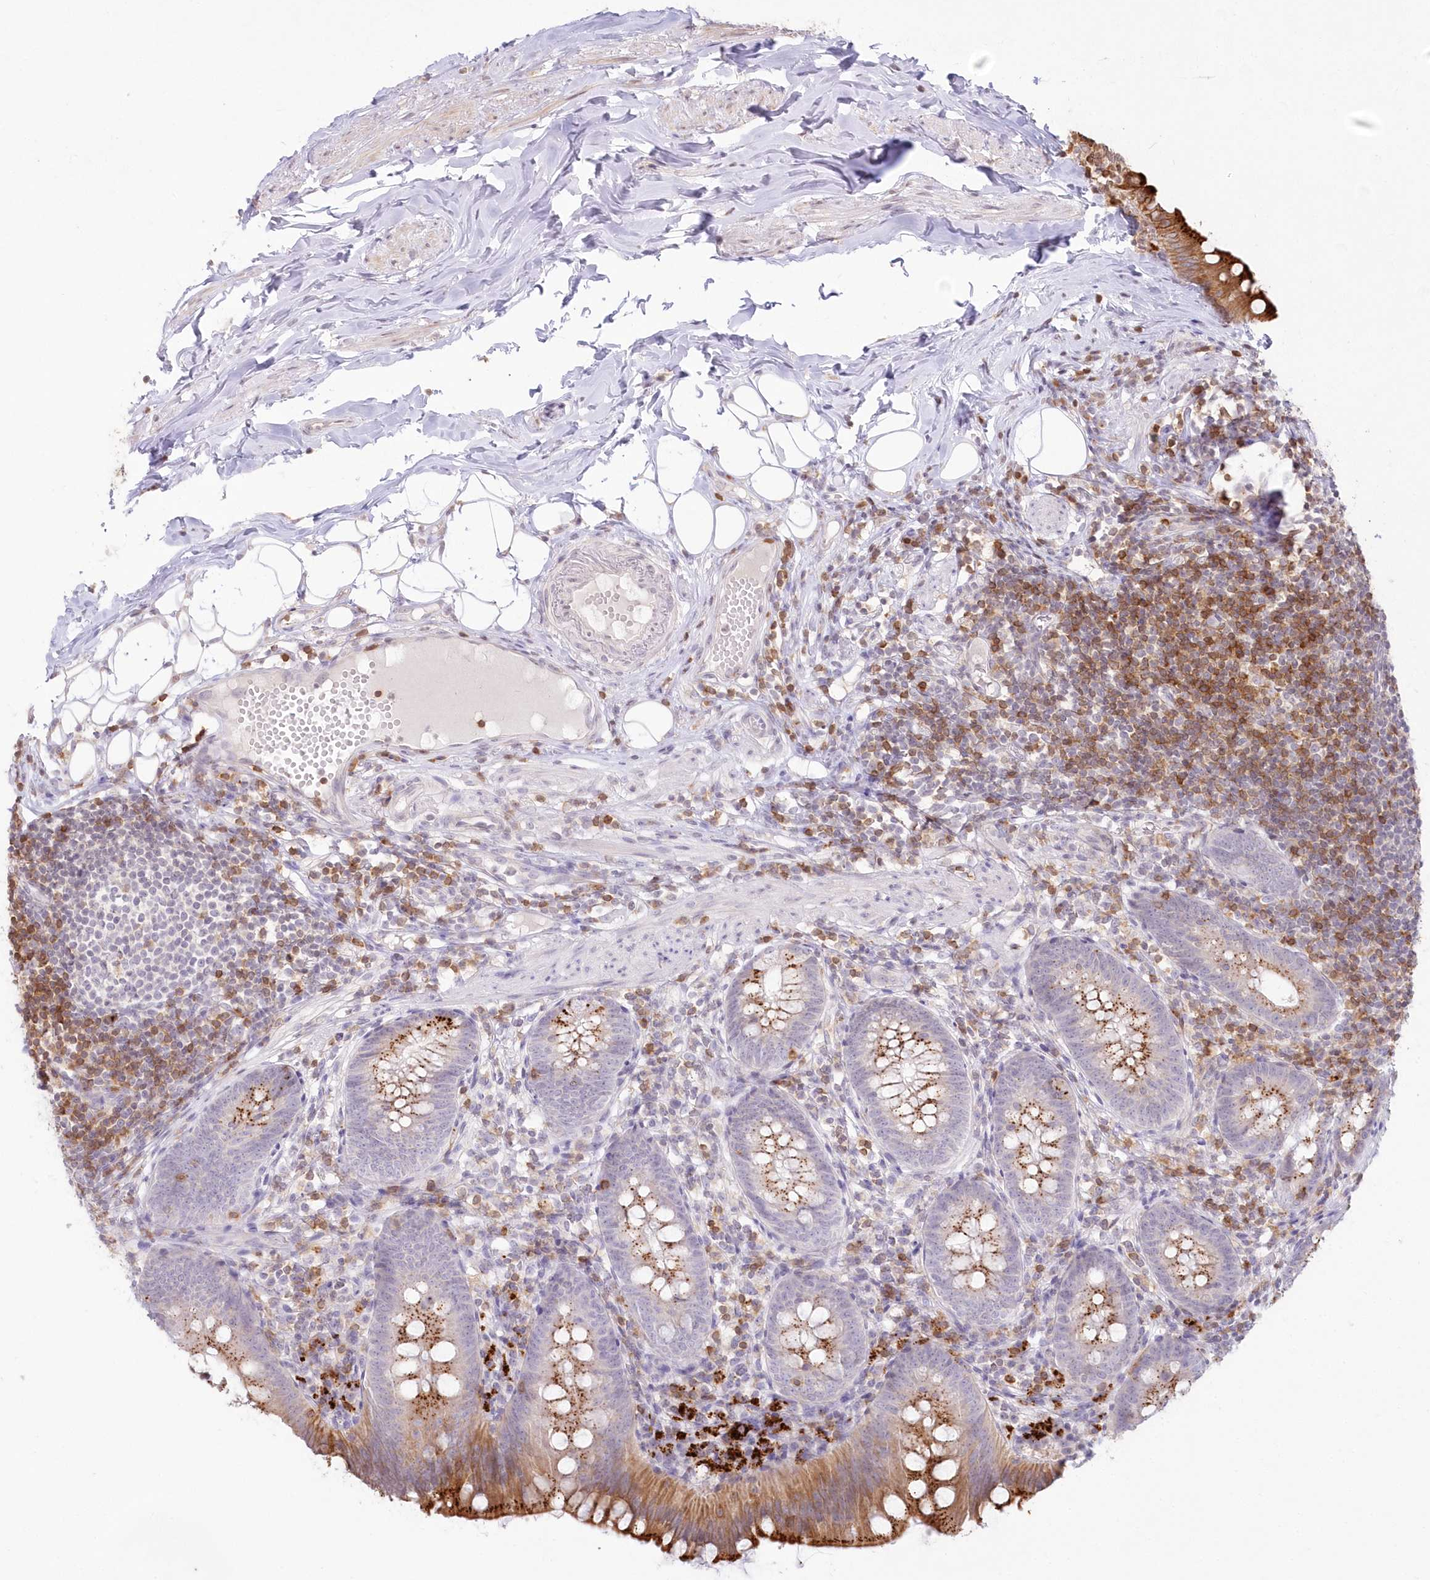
{"staining": {"intensity": "strong", "quantity": "25%-75%", "location": "cytoplasmic/membranous"}, "tissue": "appendix", "cell_type": "Glandular cells", "image_type": "normal", "snomed": [{"axis": "morphology", "description": "Normal tissue, NOS"}, {"axis": "topography", "description": "Appendix"}], "caption": "Strong cytoplasmic/membranous protein expression is identified in approximately 25%-75% of glandular cells in appendix. The staining was performed using DAB to visualize the protein expression in brown, while the nuclei were stained in blue with hematoxylin (Magnification: 20x).", "gene": "MTMR3", "patient": {"sex": "female", "age": 62}}